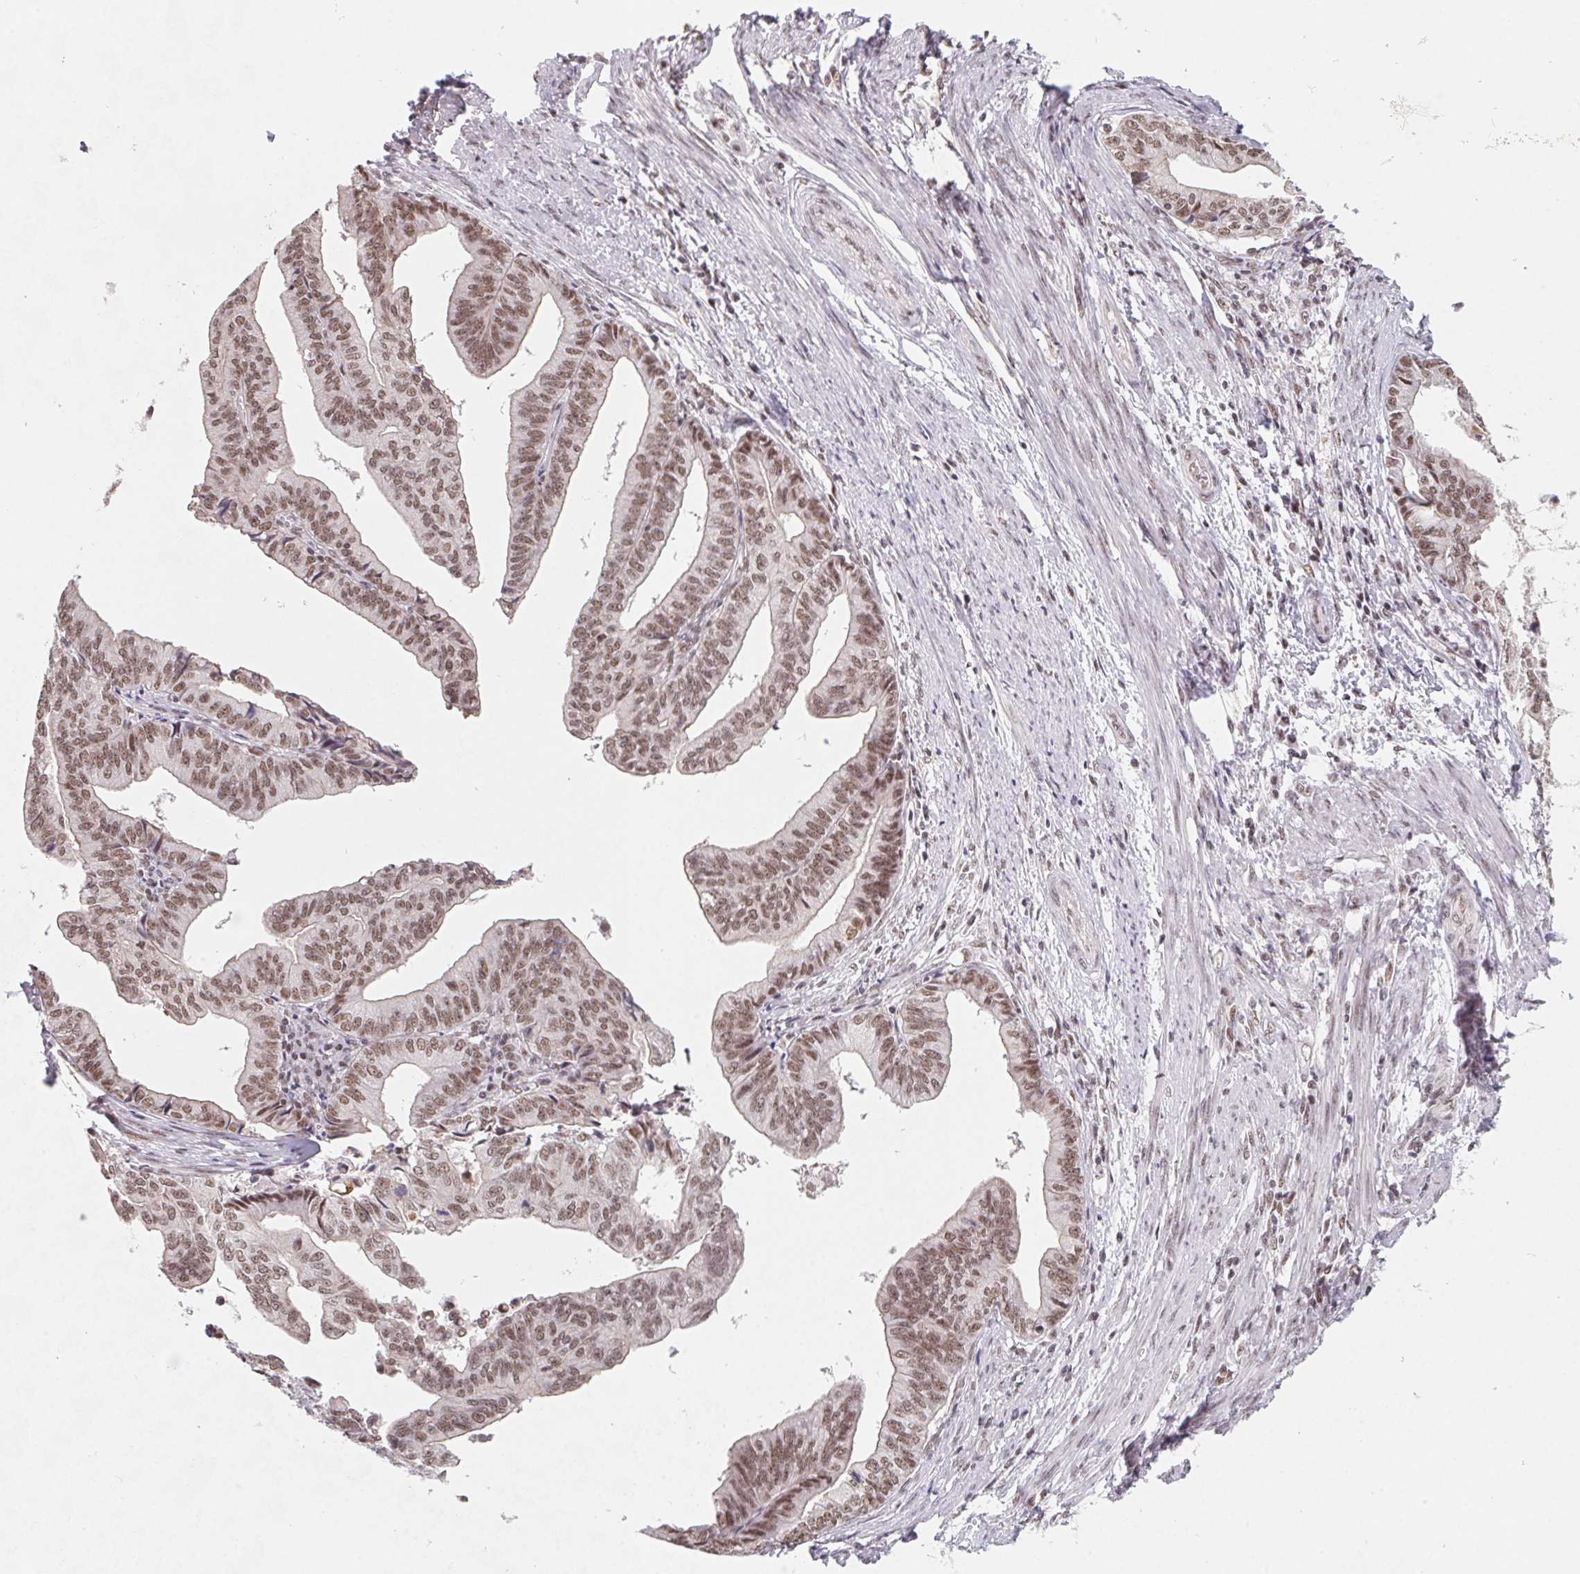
{"staining": {"intensity": "moderate", "quantity": ">75%", "location": "cytoplasmic/membranous,nuclear"}, "tissue": "endometrial cancer", "cell_type": "Tumor cells", "image_type": "cancer", "snomed": [{"axis": "morphology", "description": "Adenocarcinoma, NOS"}, {"axis": "topography", "description": "Endometrium"}], "caption": "Immunohistochemistry (IHC) (DAB) staining of endometrial cancer (adenocarcinoma) reveals moderate cytoplasmic/membranous and nuclear protein expression in approximately >75% of tumor cells. Nuclei are stained in blue.", "gene": "TCERG1", "patient": {"sex": "female", "age": 65}}